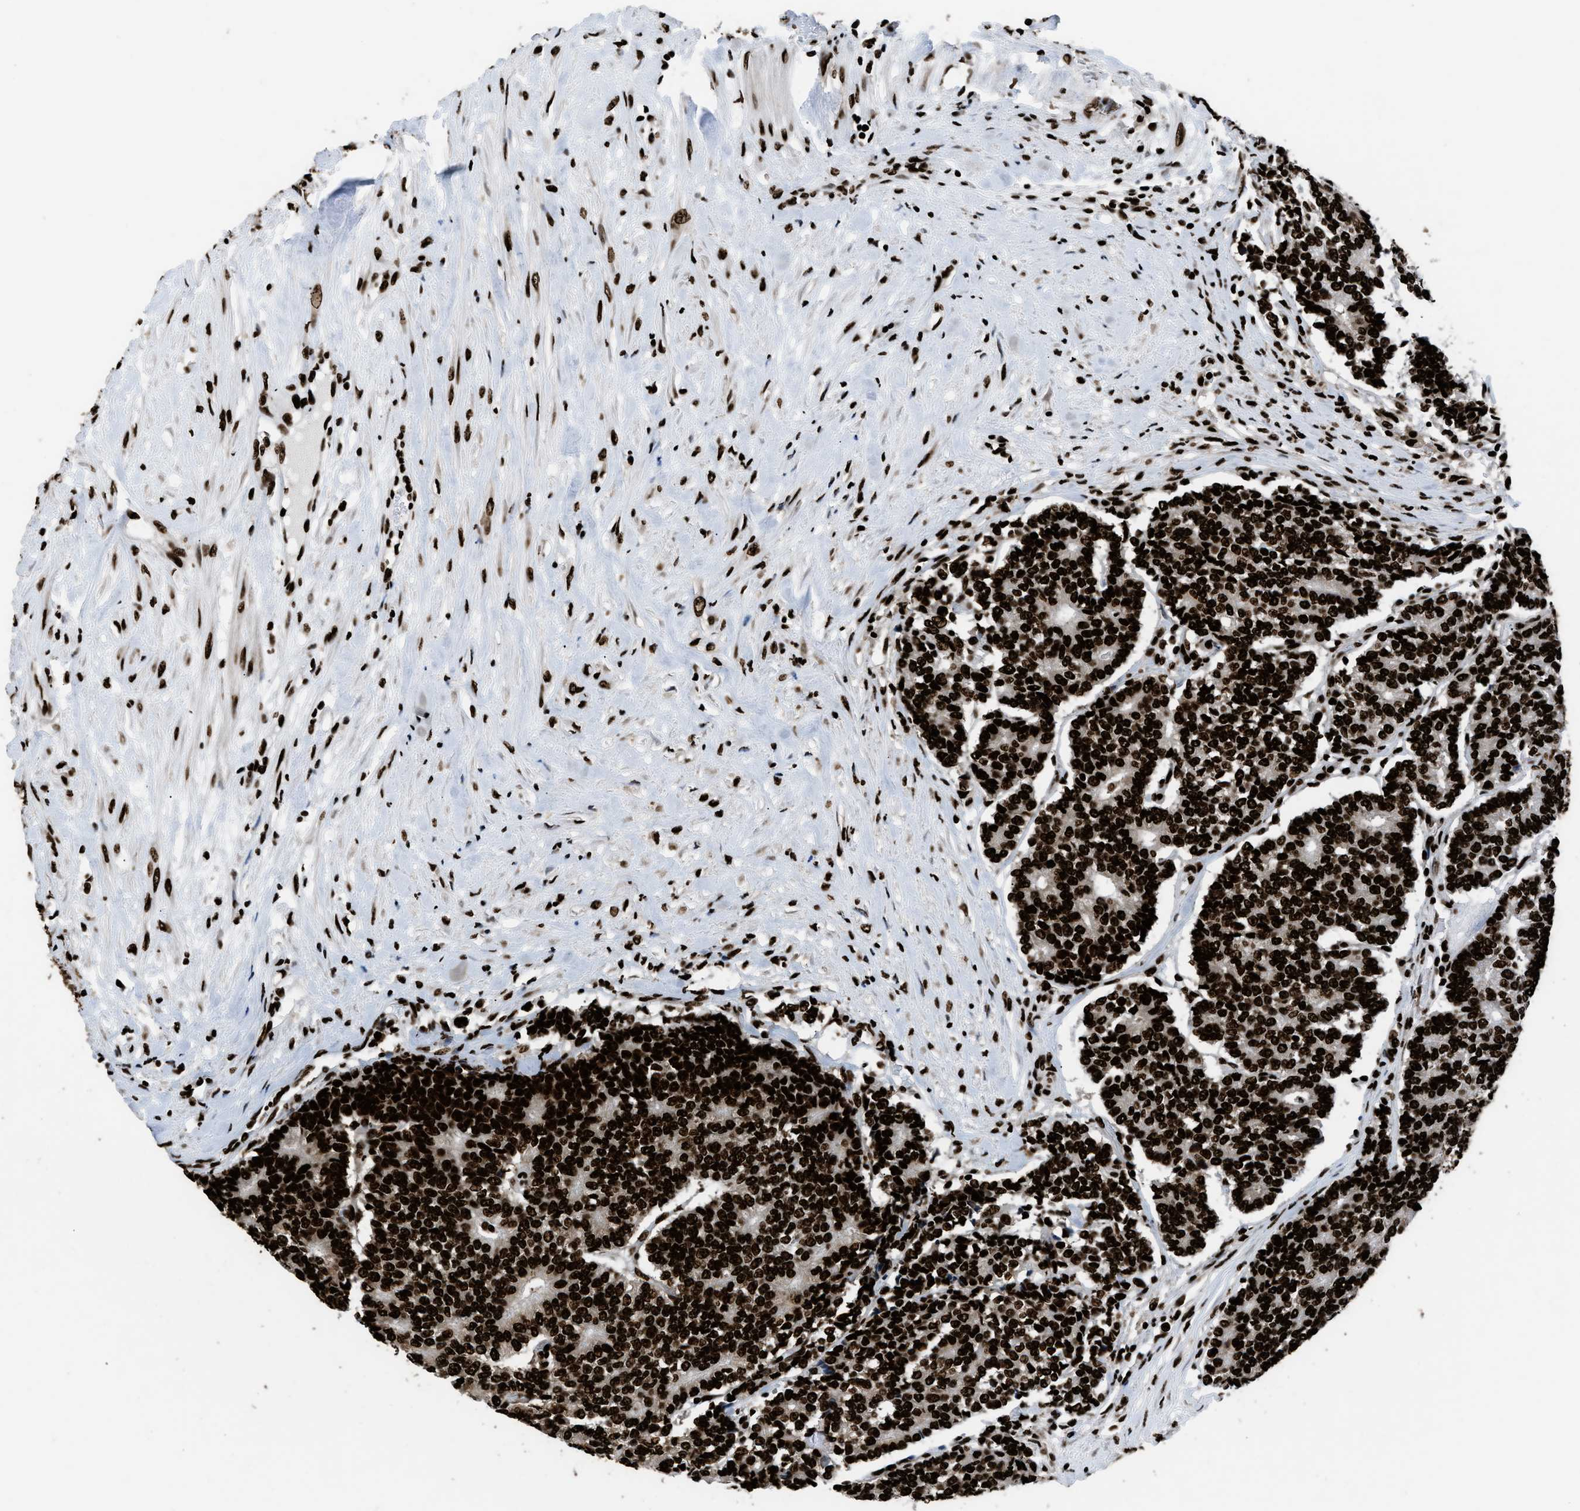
{"staining": {"intensity": "strong", "quantity": ">75%", "location": "nuclear"}, "tissue": "prostate cancer", "cell_type": "Tumor cells", "image_type": "cancer", "snomed": [{"axis": "morphology", "description": "Normal tissue, NOS"}, {"axis": "morphology", "description": "Adenocarcinoma, High grade"}, {"axis": "topography", "description": "Prostate"}, {"axis": "topography", "description": "Seminal veicle"}], "caption": "Human prostate cancer (high-grade adenocarcinoma) stained with a protein marker displays strong staining in tumor cells.", "gene": "HNRNPM", "patient": {"sex": "male", "age": 55}}